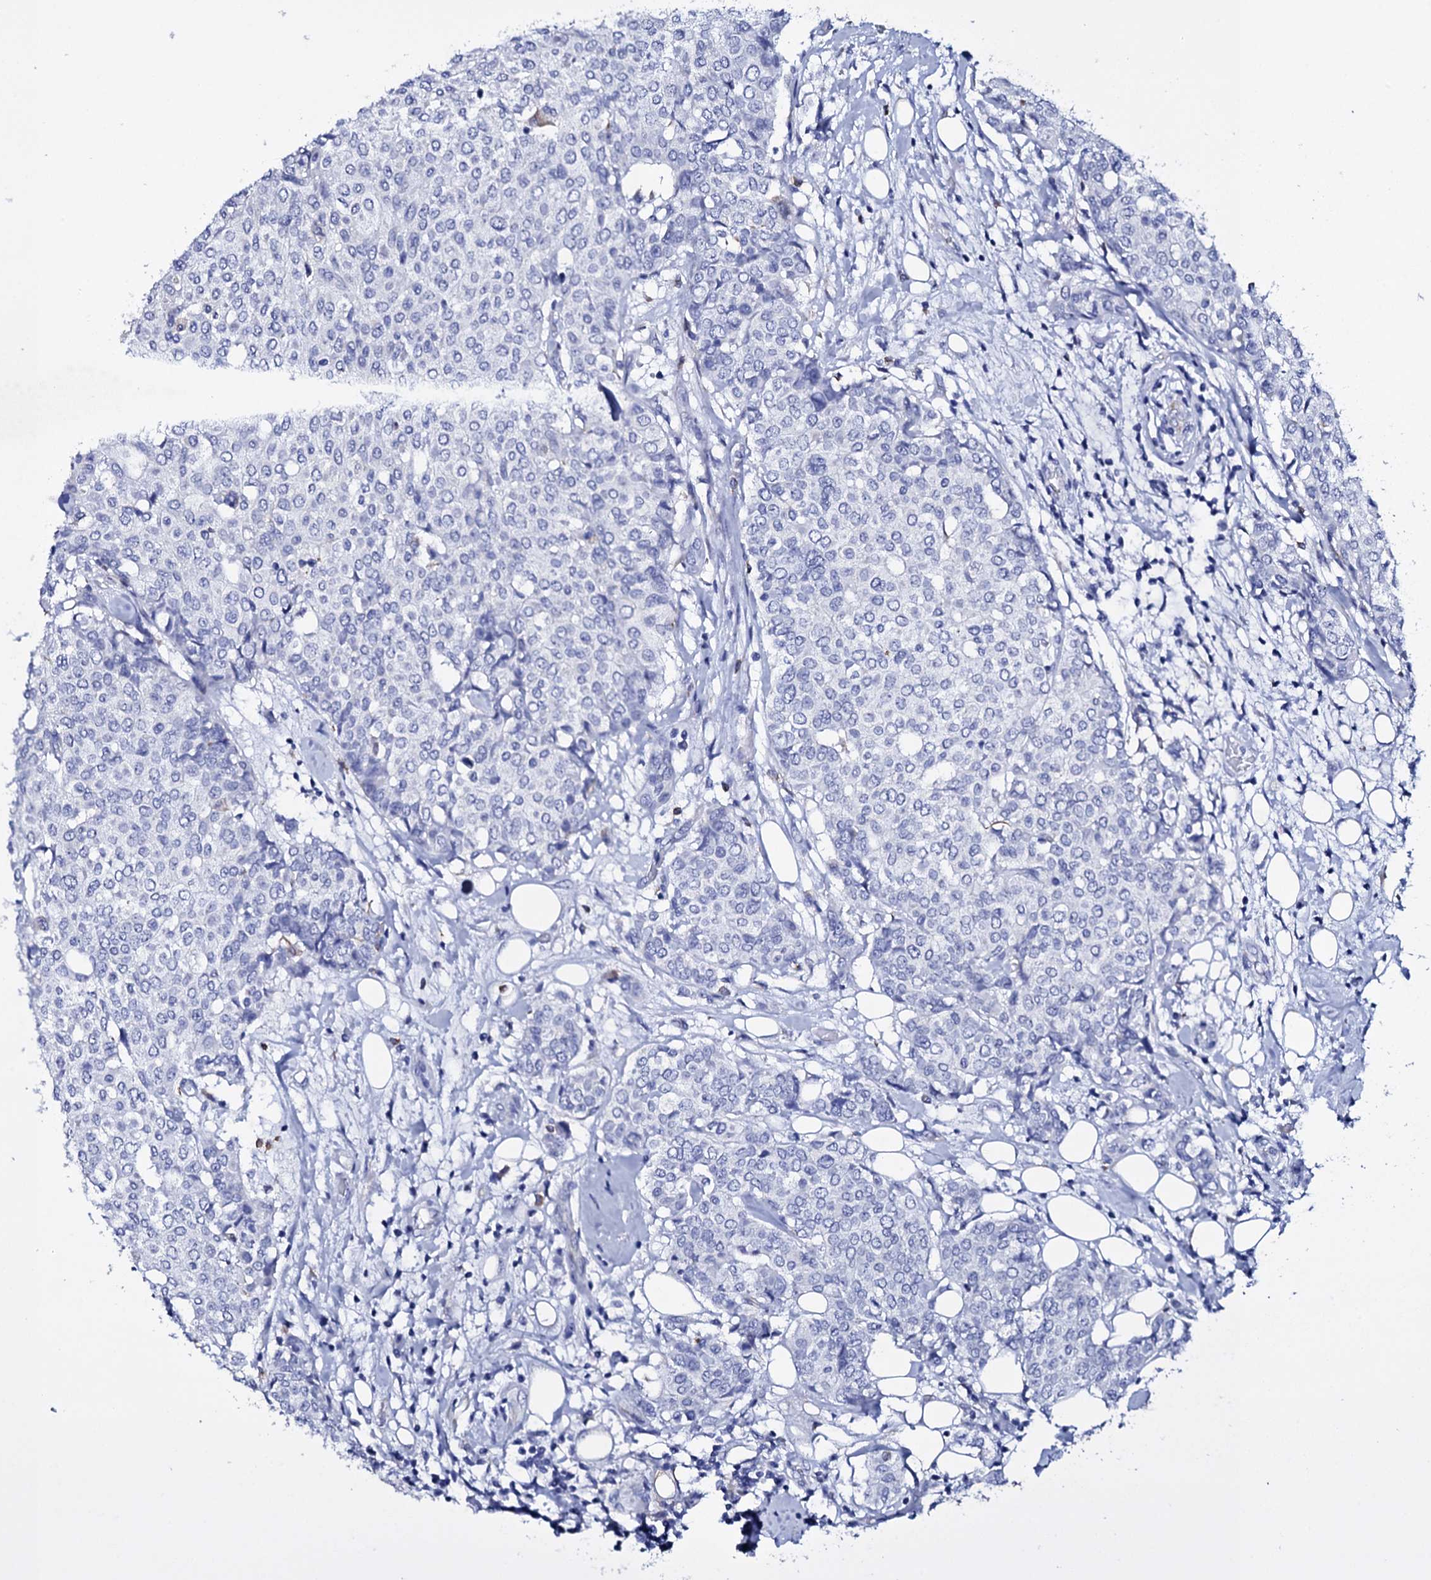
{"staining": {"intensity": "negative", "quantity": "none", "location": "none"}, "tissue": "breast cancer", "cell_type": "Tumor cells", "image_type": "cancer", "snomed": [{"axis": "morphology", "description": "Lobular carcinoma"}, {"axis": "topography", "description": "Breast"}], "caption": "Protein analysis of breast cancer (lobular carcinoma) reveals no significant staining in tumor cells. Brightfield microscopy of immunohistochemistry (IHC) stained with DAB (3,3'-diaminobenzidine) (brown) and hematoxylin (blue), captured at high magnification.", "gene": "ITPRID2", "patient": {"sex": "female", "age": 51}}